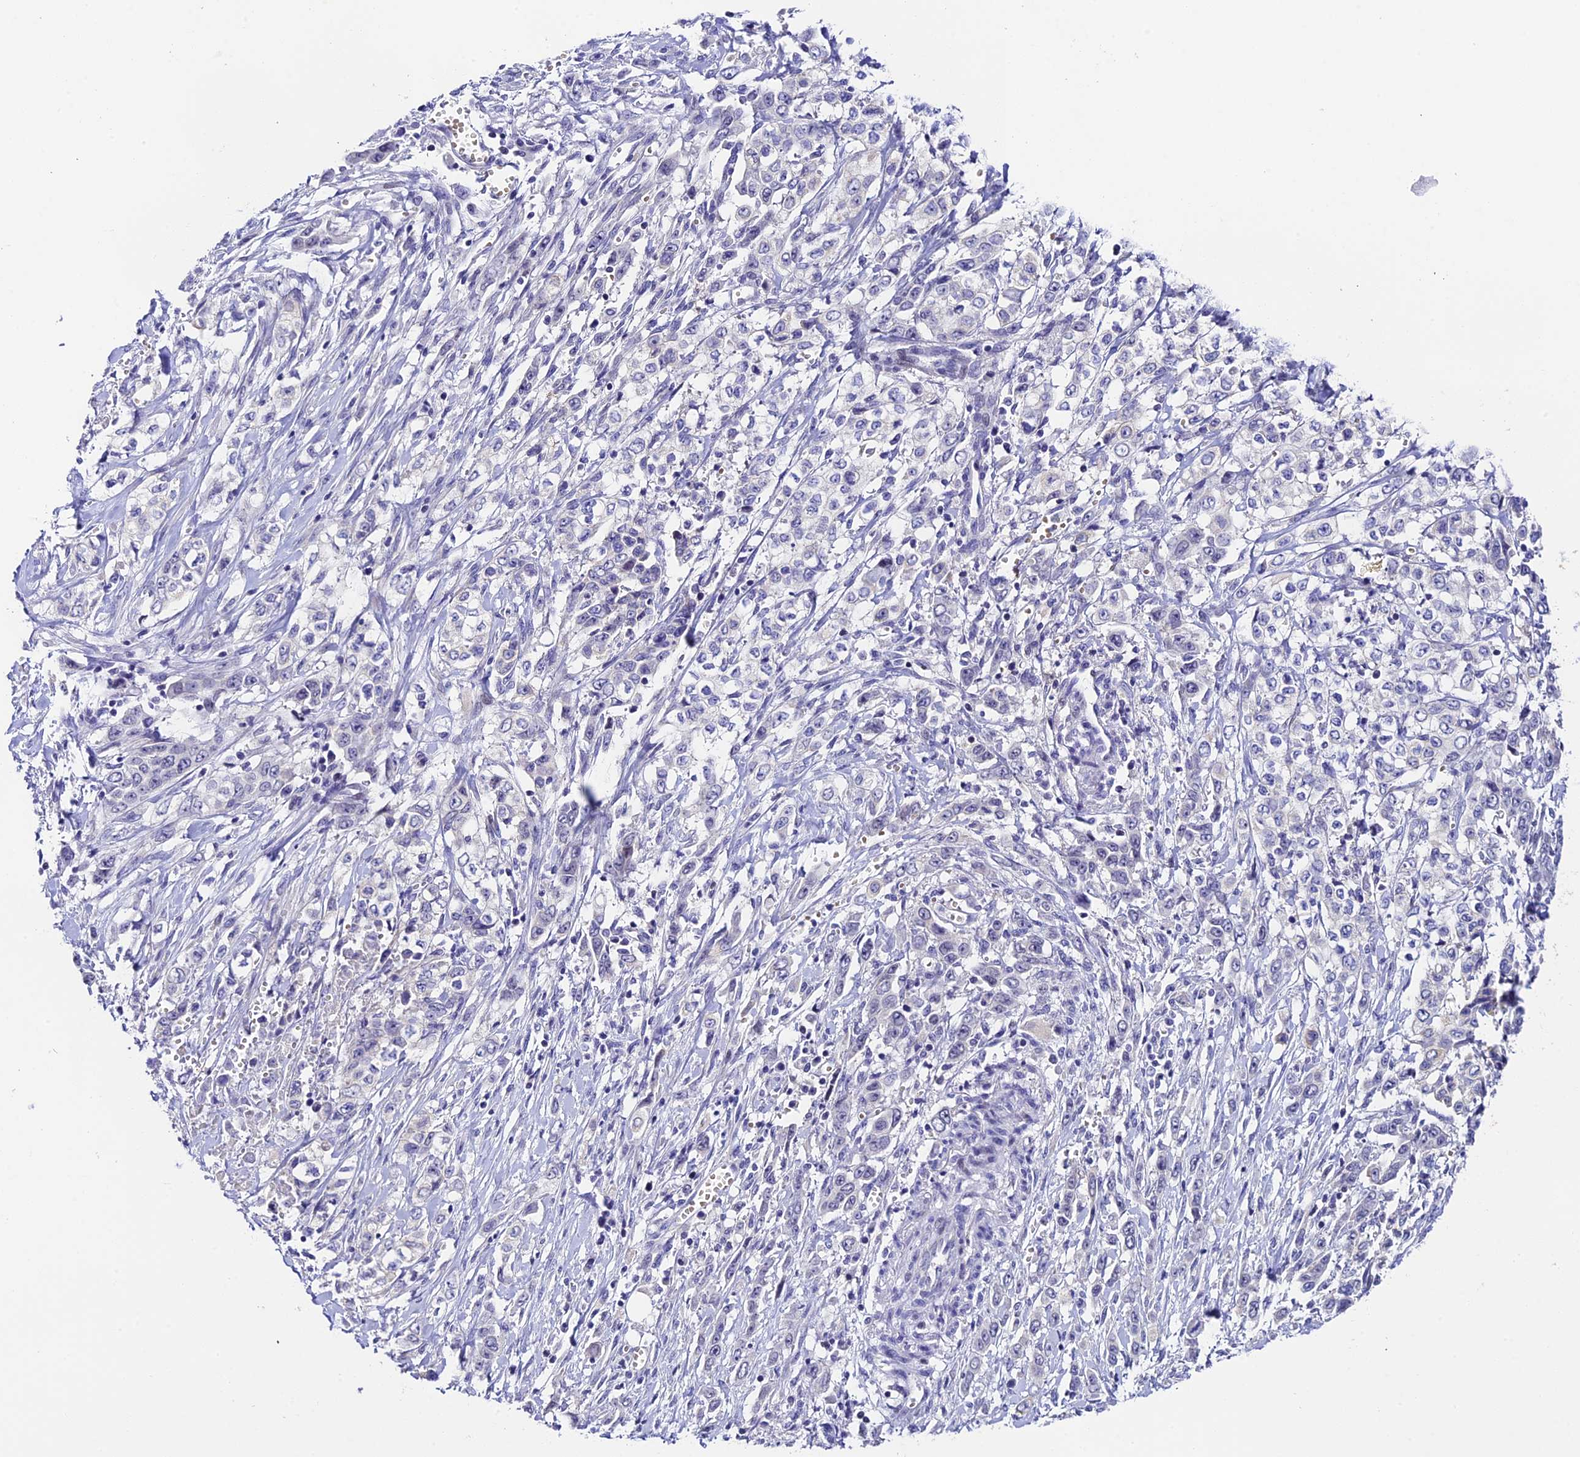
{"staining": {"intensity": "negative", "quantity": "none", "location": "none"}, "tissue": "stomach cancer", "cell_type": "Tumor cells", "image_type": "cancer", "snomed": [{"axis": "morphology", "description": "Adenocarcinoma, NOS"}, {"axis": "topography", "description": "Stomach, upper"}], "caption": "Immunohistochemistry photomicrograph of stomach adenocarcinoma stained for a protein (brown), which exhibits no positivity in tumor cells.", "gene": "RASGEF1B", "patient": {"sex": "male", "age": 62}}